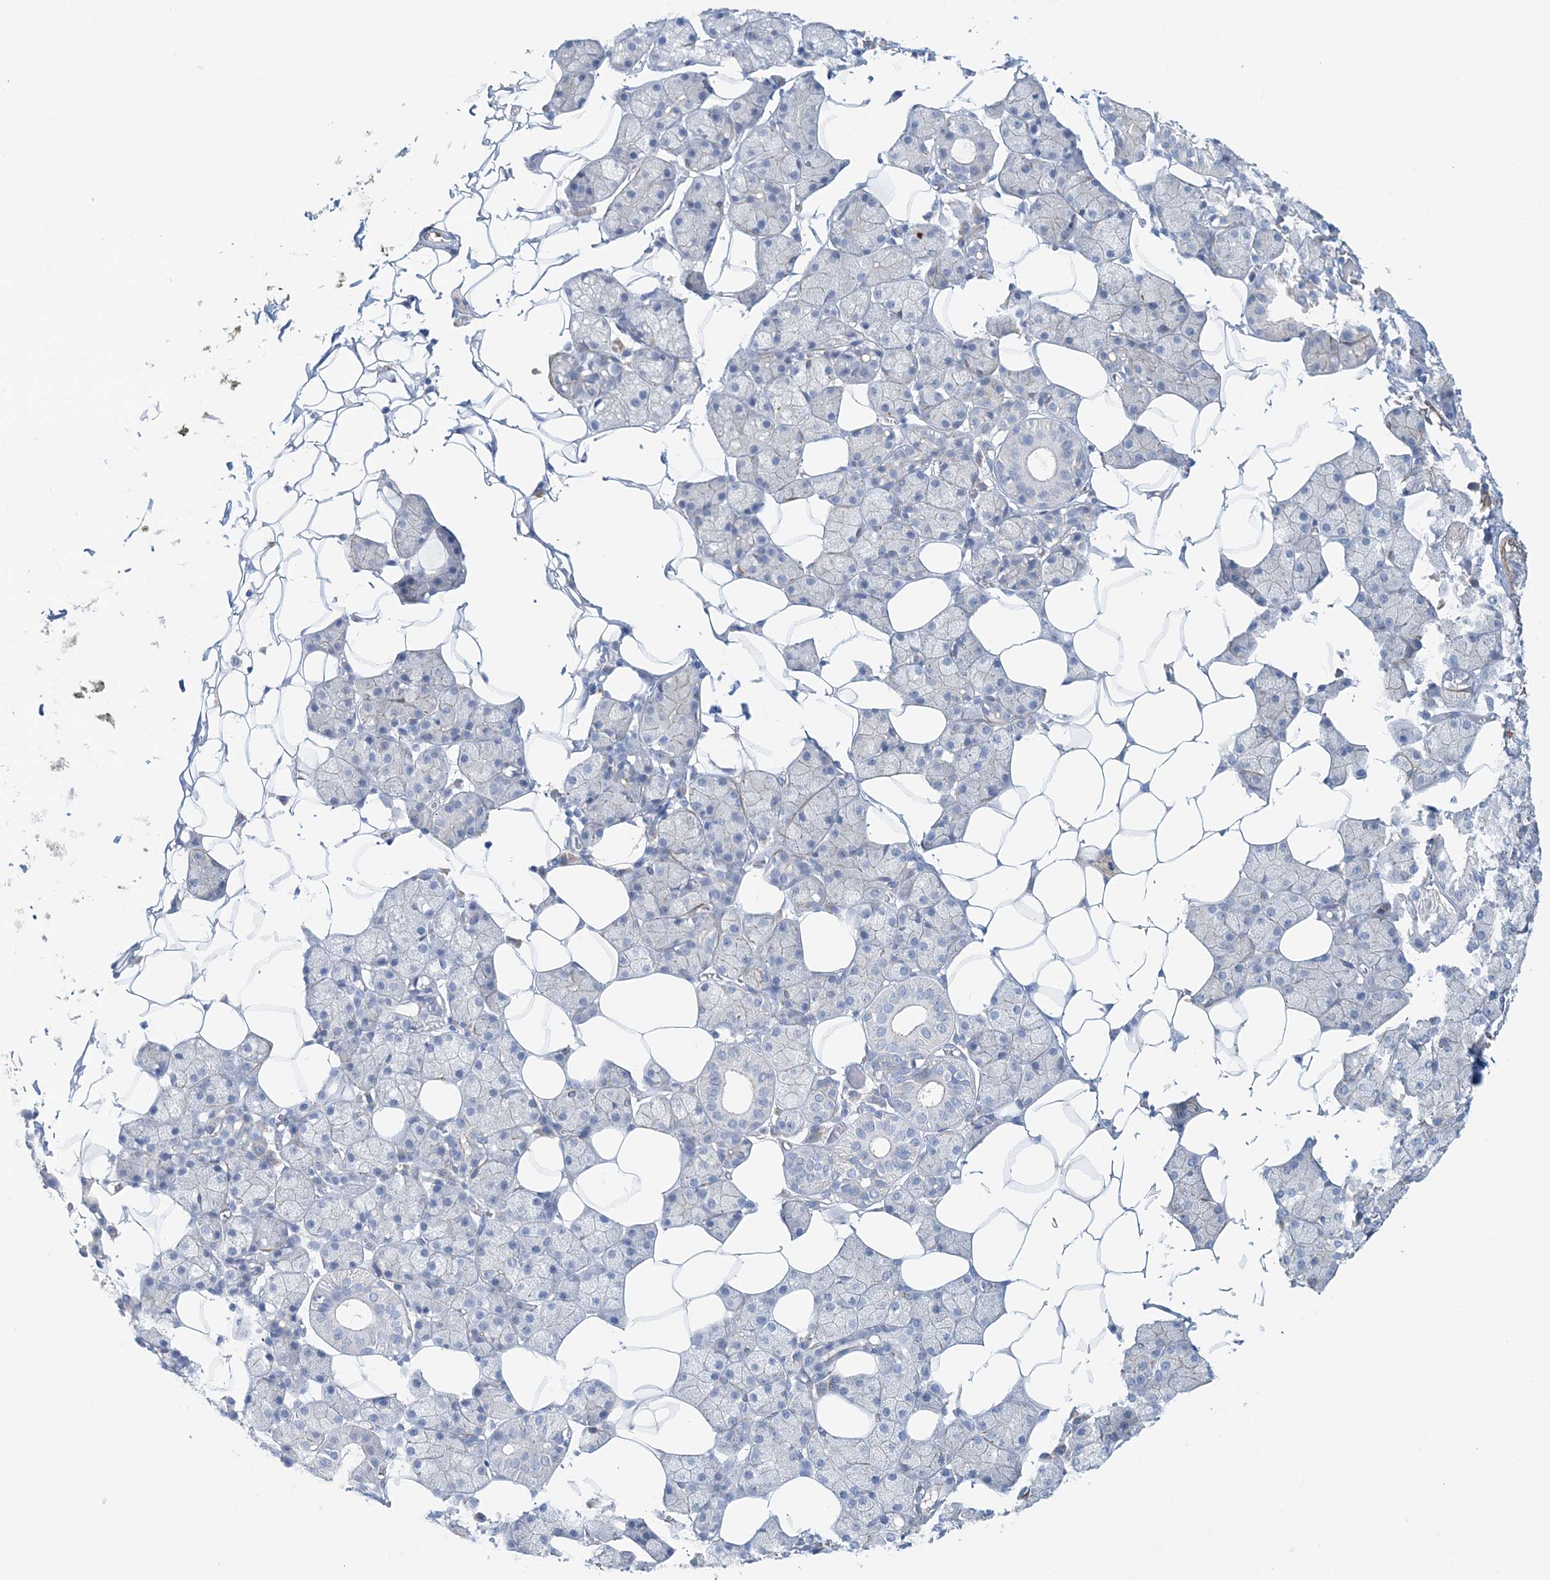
{"staining": {"intensity": "weak", "quantity": "<25%", "location": "cytoplasmic/membranous"}, "tissue": "salivary gland", "cell_type": "Glandular cells", "image_type": "normal", "snomed": [{"axis": "morphology", "description": "Normal tissue, NOS"}, {"axis": "topography", "description": "Salivary gland"}], "caption": "IHC histopathology image of unremarkable salivary gland: salivary gland stained with DAB (3,3'-diaminobenzidine) displays no significant protein positivity in glandular cells. The staining was performed using DAB (3,3'-diaminobenzidine) to visualize the protein expression in brown, while the nuclei were stained in blue with hematoxylin (Magnification: 20x).", "gene": "TTI1", "patient": {"sex": "female", "age": 33}}